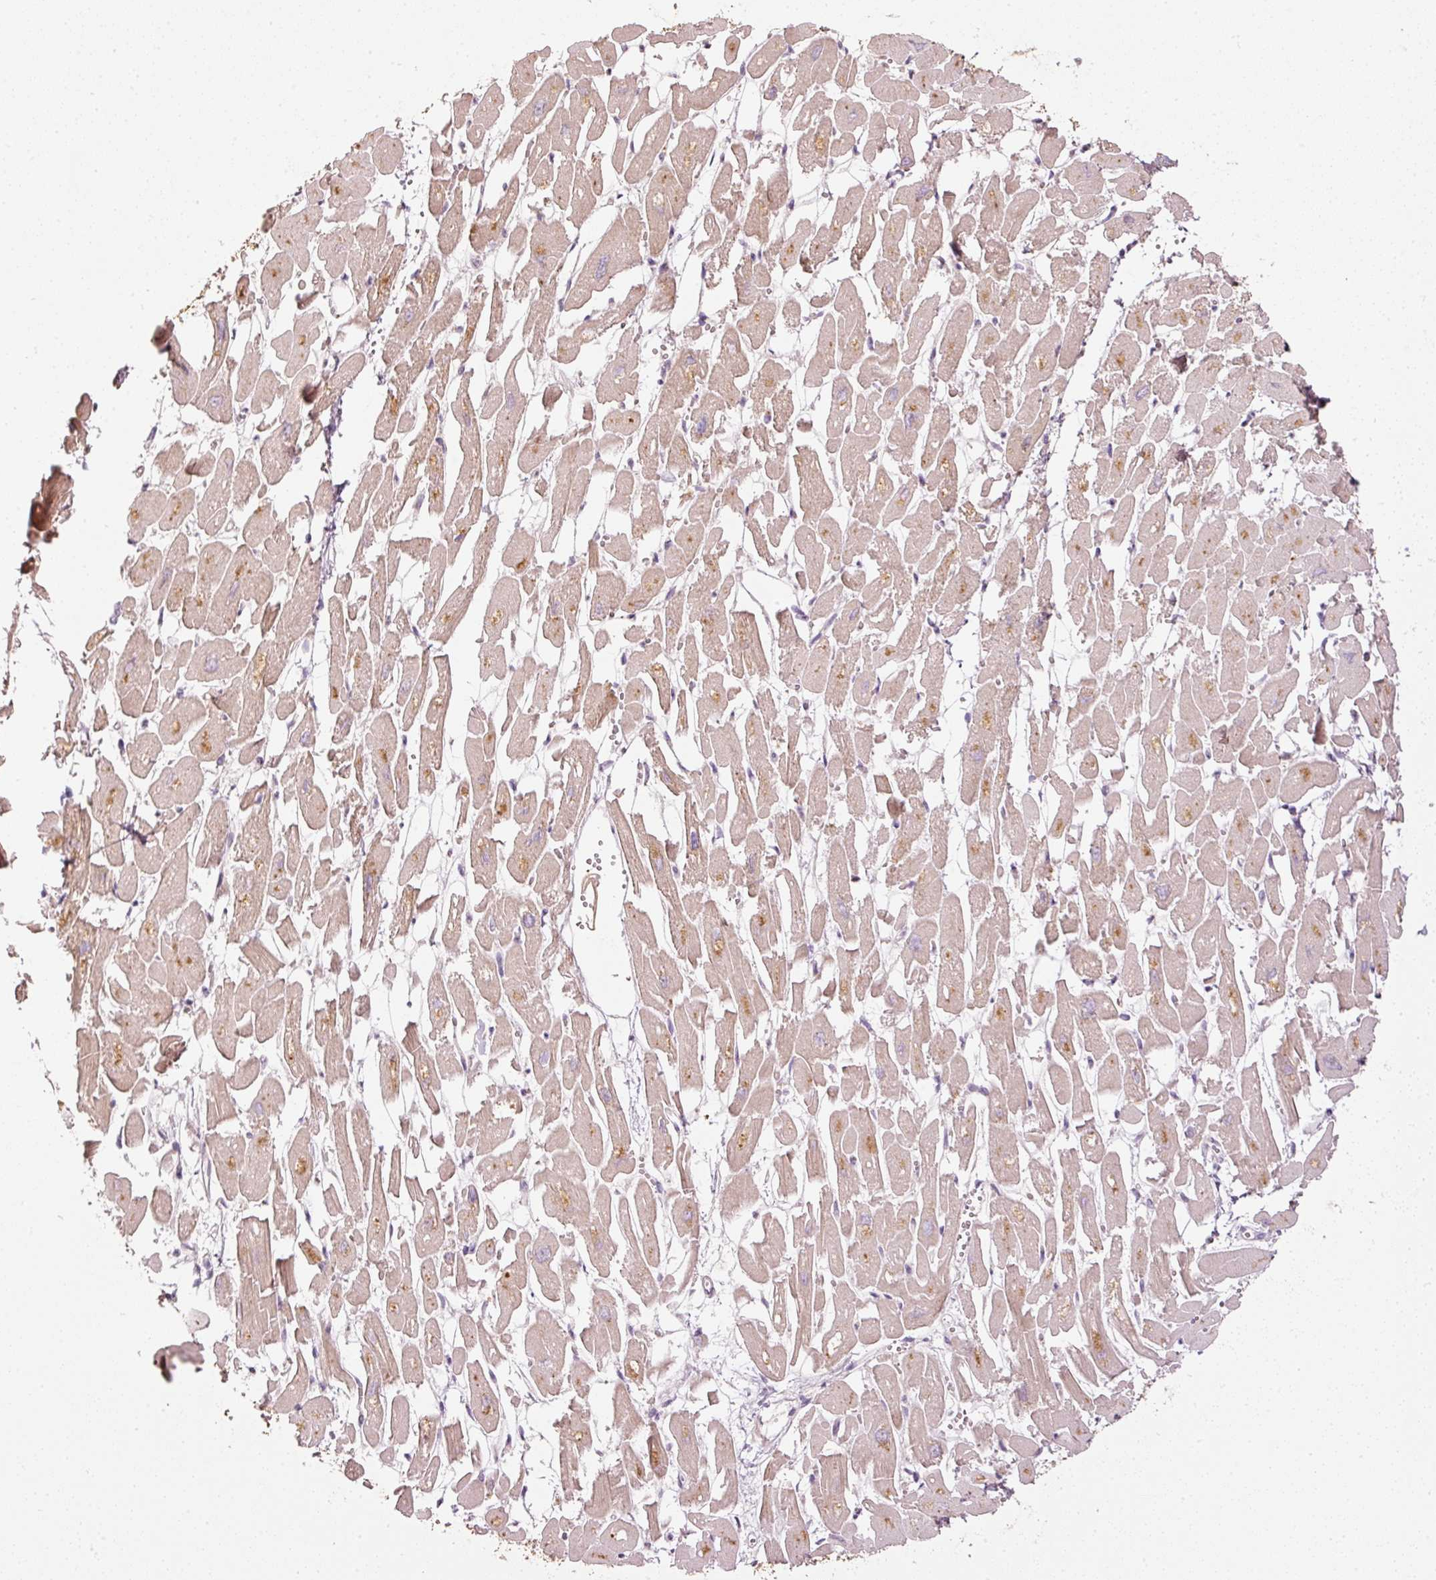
{"staining": {"intensity": "moderate", "quantity": "25%-75%", "location": "cytoplasmic/membranous"}, "tissue": "heart muscle", "cell_type": "Cardiomyocytes", "image_type": "normal", "snomed": [{"axis": "morphology", "description": "Normal tissue, NOS"}, {"axis": "topography", "description": "Heart"}], "caption": "Immunohistochemical staining of unremarkable human heart muscle demonstrates medium levels of moderate cytoplasmic/membranous positivity in about 25%-75% of cardiomyocytes.", "gene": "SERPING1", "patient": {"sex": "male", "age": 54}}